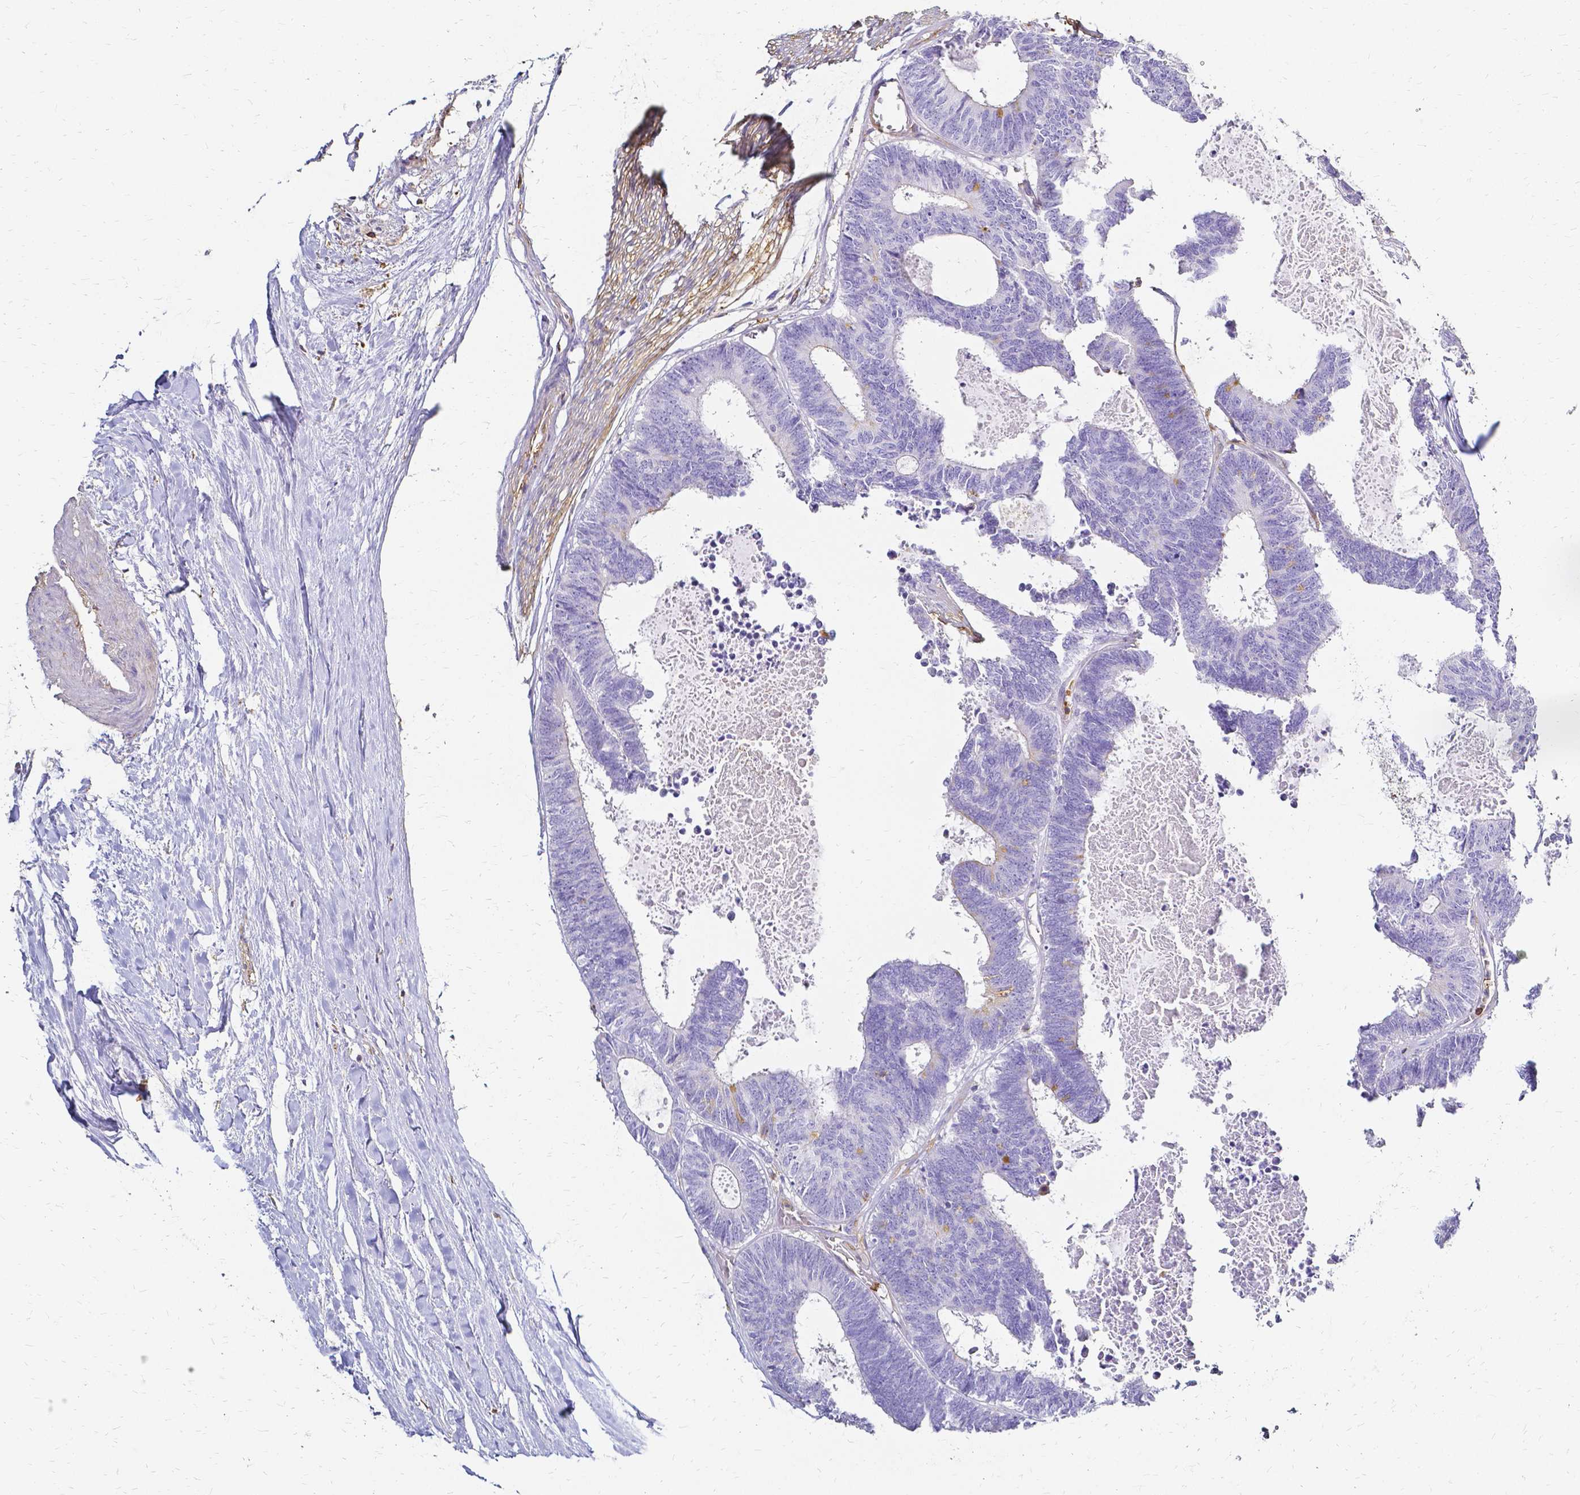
{"staining": {"intensity": "negative", "quantity": "none", "location": "none"}, "tissue": "colorectal cancer", "cell_type": "Tumor cells", "image_type": "cancer", "snomed": [{"axis": "morphology", "description": "Adenocarcinoma, NOS"}, {"axis": "topography", "description": "Colon"}, {"axis": "topography", "description": "Rectum"}], "caption": "High power microscopy histopathology image of an immunohistochemistry (IHC) histopathology image of adenocarcinoma (colorectal), revealing no significant positivity in tumor cells. (Immunohistochemistry (ihc), brightfield microscopy, high magnification).", "gene": "HSPA12A", "patient": {"sex": "male", "age": 57}}